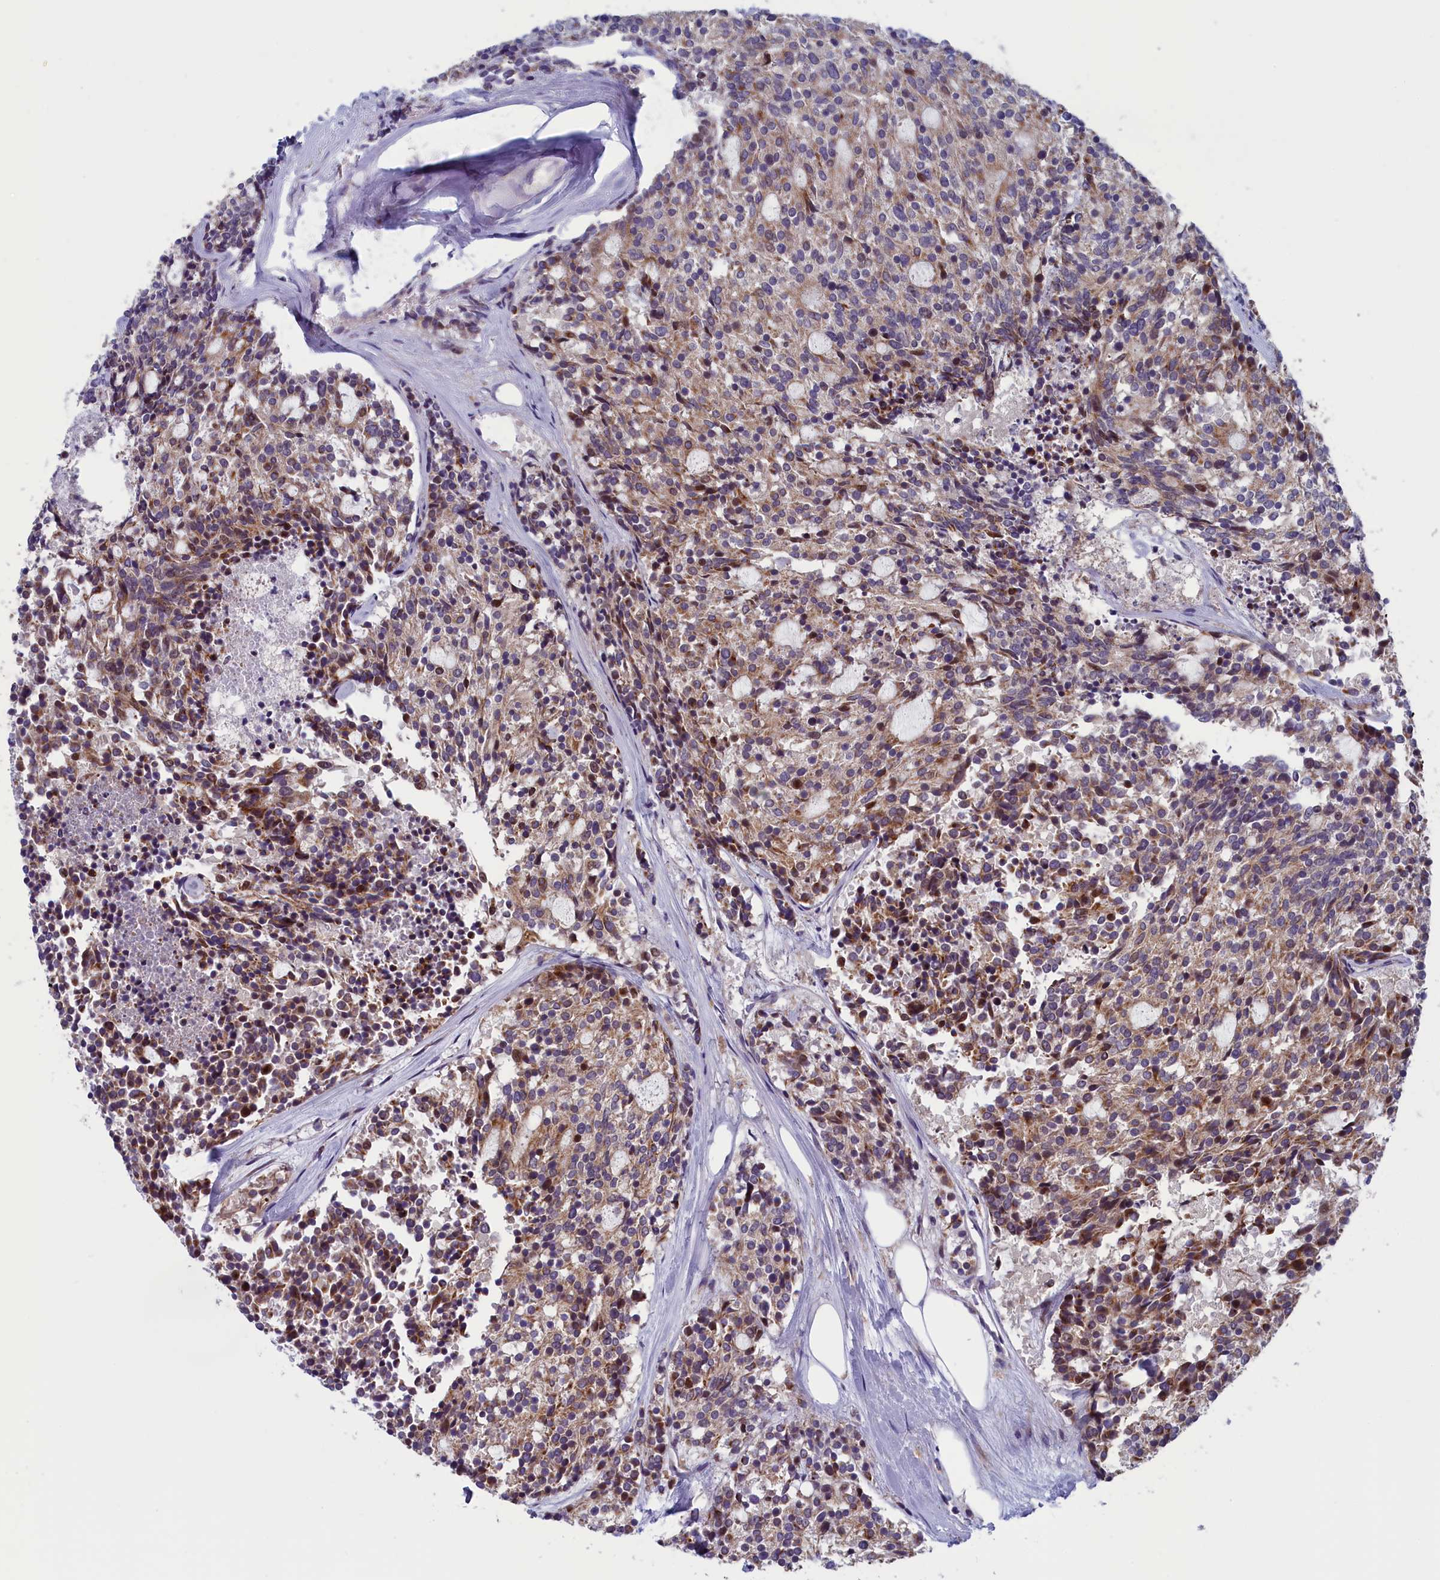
{"staining": {"intensity": "moderate", "quantity": "25%-75%", "location": "cytoplasmic/membranous"}, "tissue": "carcinoid", "cell_type": "Tumor cells", "image_type": "cancer", "snomed": [{"axis": "morphology", "description": "Carcinoid, malignant, NOS"}, {"axis": "topography", "description": "Pancreas"}], "caption": "Immunohistochemical staining of carcinoid (malignant) demonstrates moderate cytoplasmic/membranous protein expression in approximately 25%-75% of tumor cells.", "gene": "ANKRD39", "patient": {"sex": "female", "age": 54}}